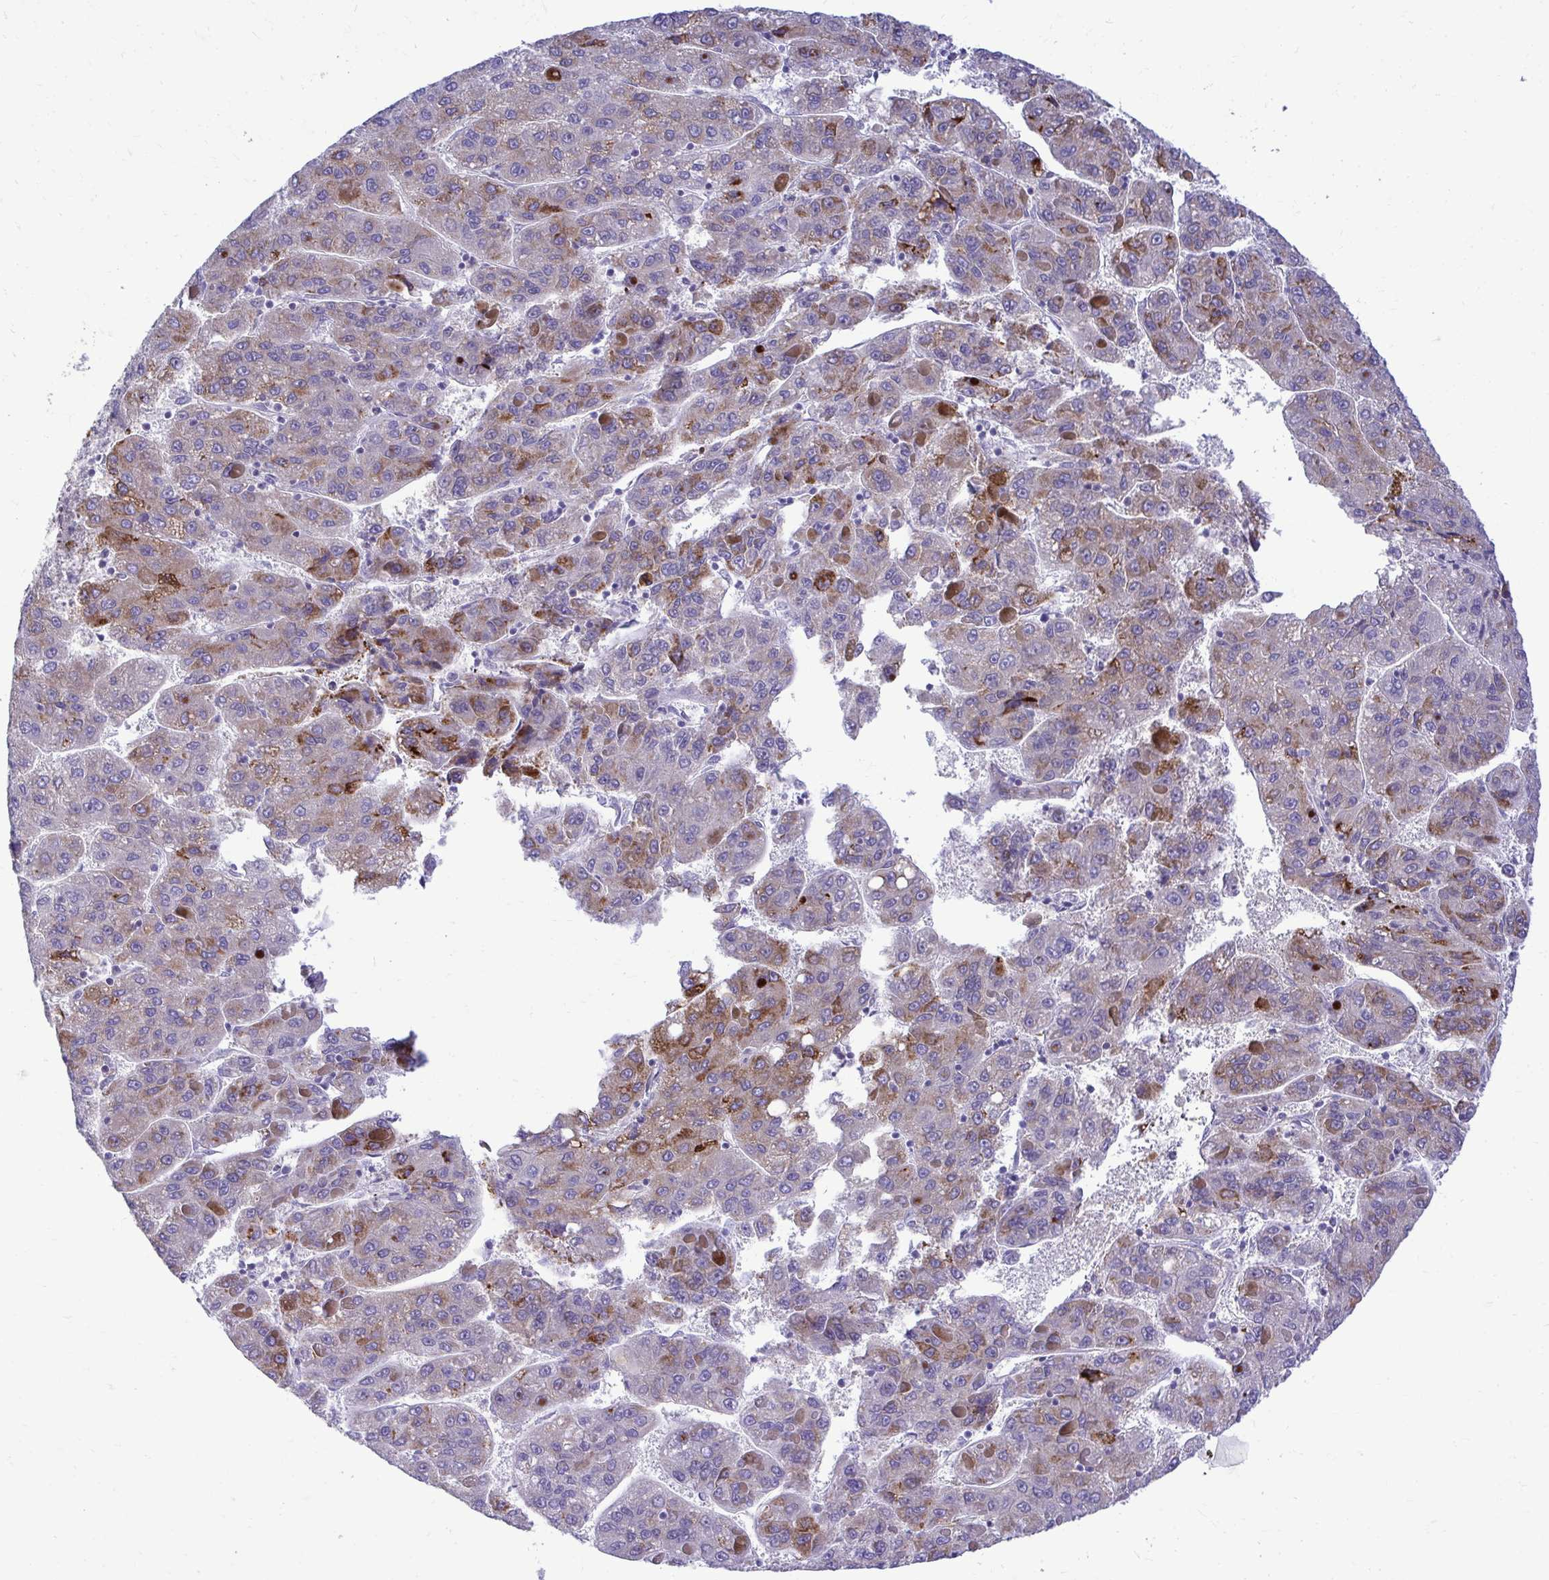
{"staining": {"intensity": "moderate", "quantity": "25%-75%", "location": "cytoplasmic/membranous"}, "tissue": "liver cancer", "cell_type": "Tumor cells", "image_type": "cancer", "snomed": [{"axis": "morphology", "description": "Carcinoma, Hepatocellular, NOS"}, {"axis": "topography", "description": "Liver"}], "caption": "High-power microscopy captured an immunohistochemistry micrograph of liver cancer (hepatocellular carcinoma), revealing moderate cytoplasmic/membranous expression in approximately 25%-75% of tumor cells. Immunohistochemistry (ihc) stains the protein in brown and the nuclei are stained blue.", "gene": "AIG1", "patient": {"sex": "female", "age": 82}}